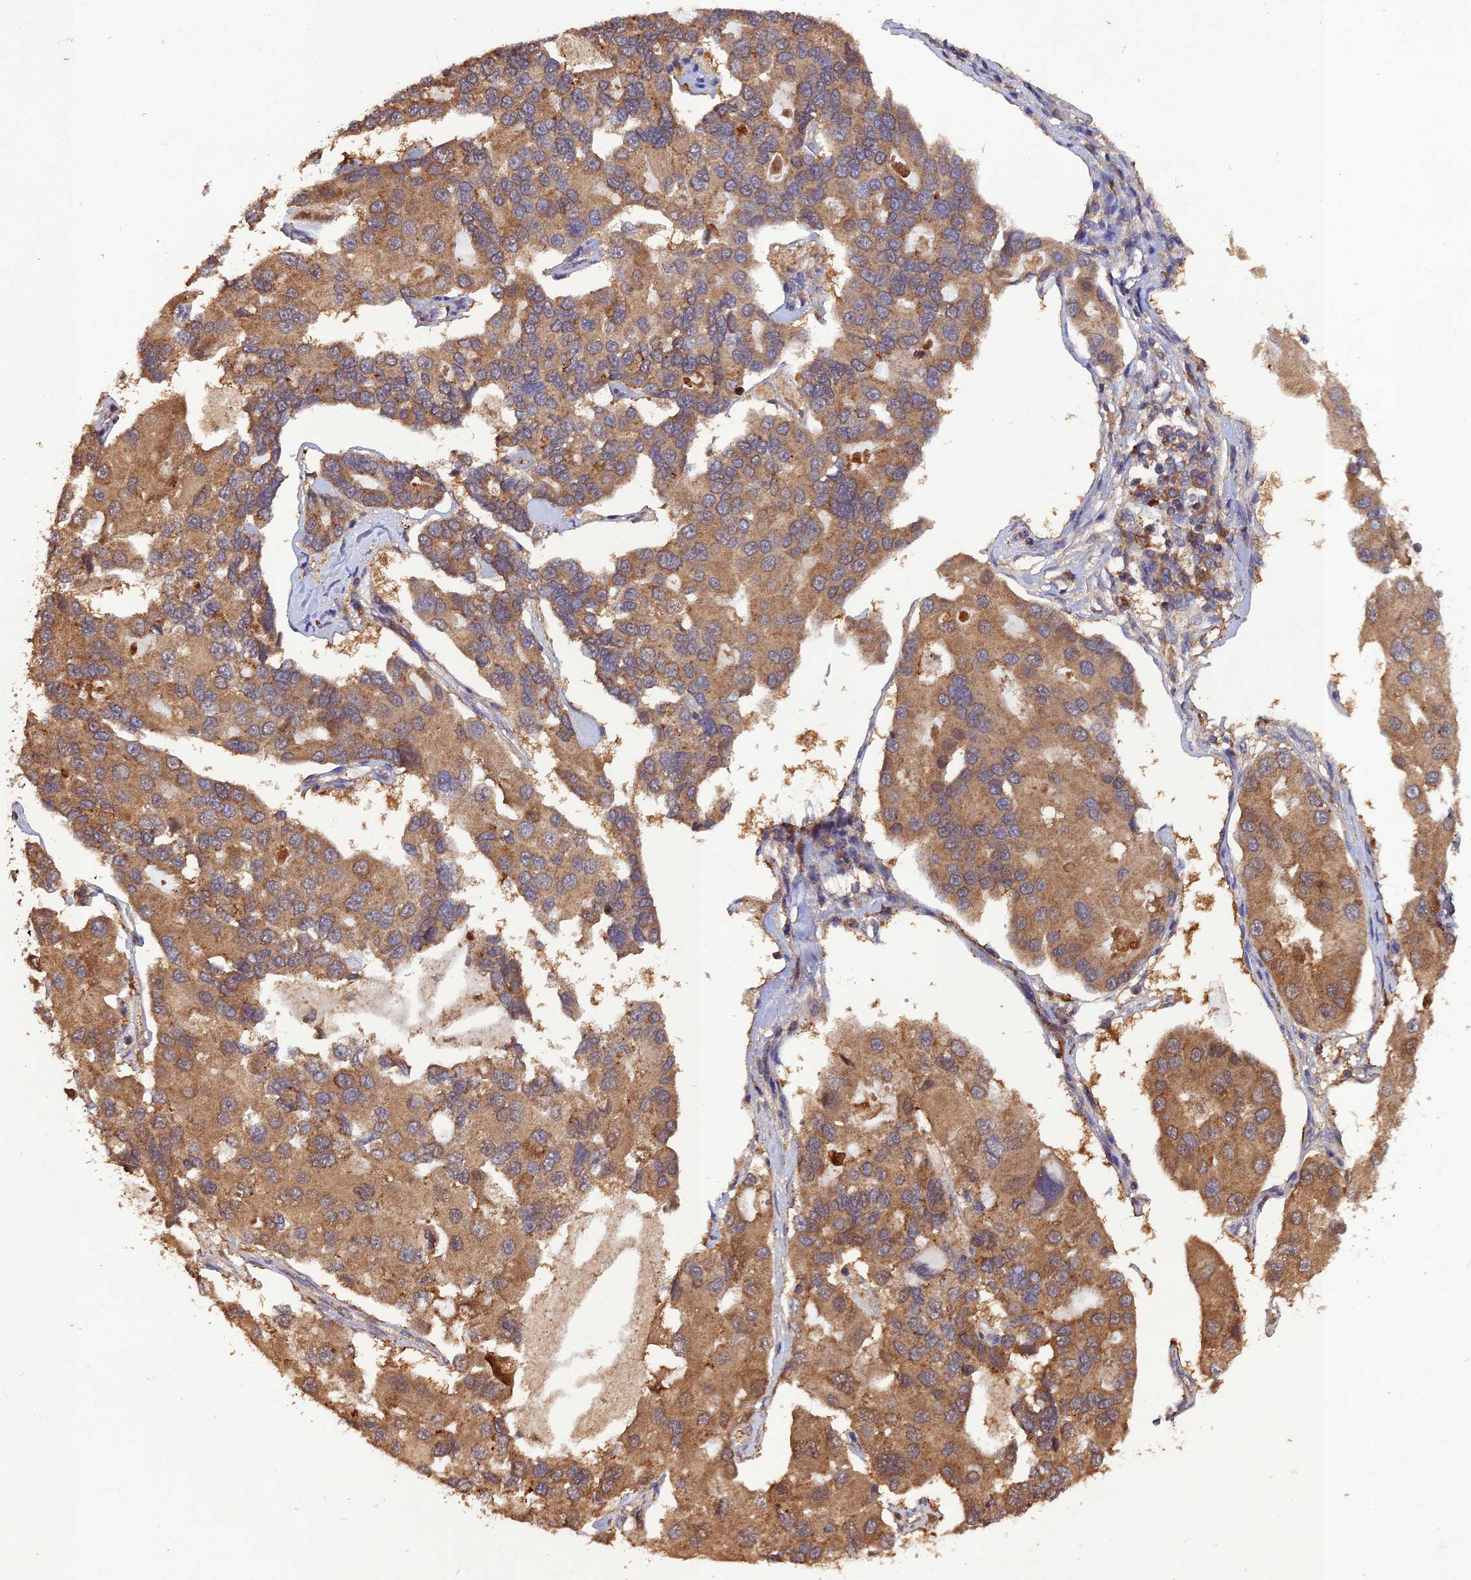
{"staining": {"intensity": "moderate", "quantity": ">75%", "location": "cytoplasmic/membranous"}, "tissue": "lung cancer", "cell_type": "Tumor cells", "image_type": "cancer", "snomed": [{"axis": "morphology", "description": "Adenocarcinoma, NOS"}, {"axis": "topography", "description": "Lung"}], "caption": "Tumor cells reveal moderate cytoplasmic/membranous staining in approximately >75% of cells in adenocarcinoma (lung).", "gene": "TMEM258", "patient": {"sex": "female", "age": 54}}